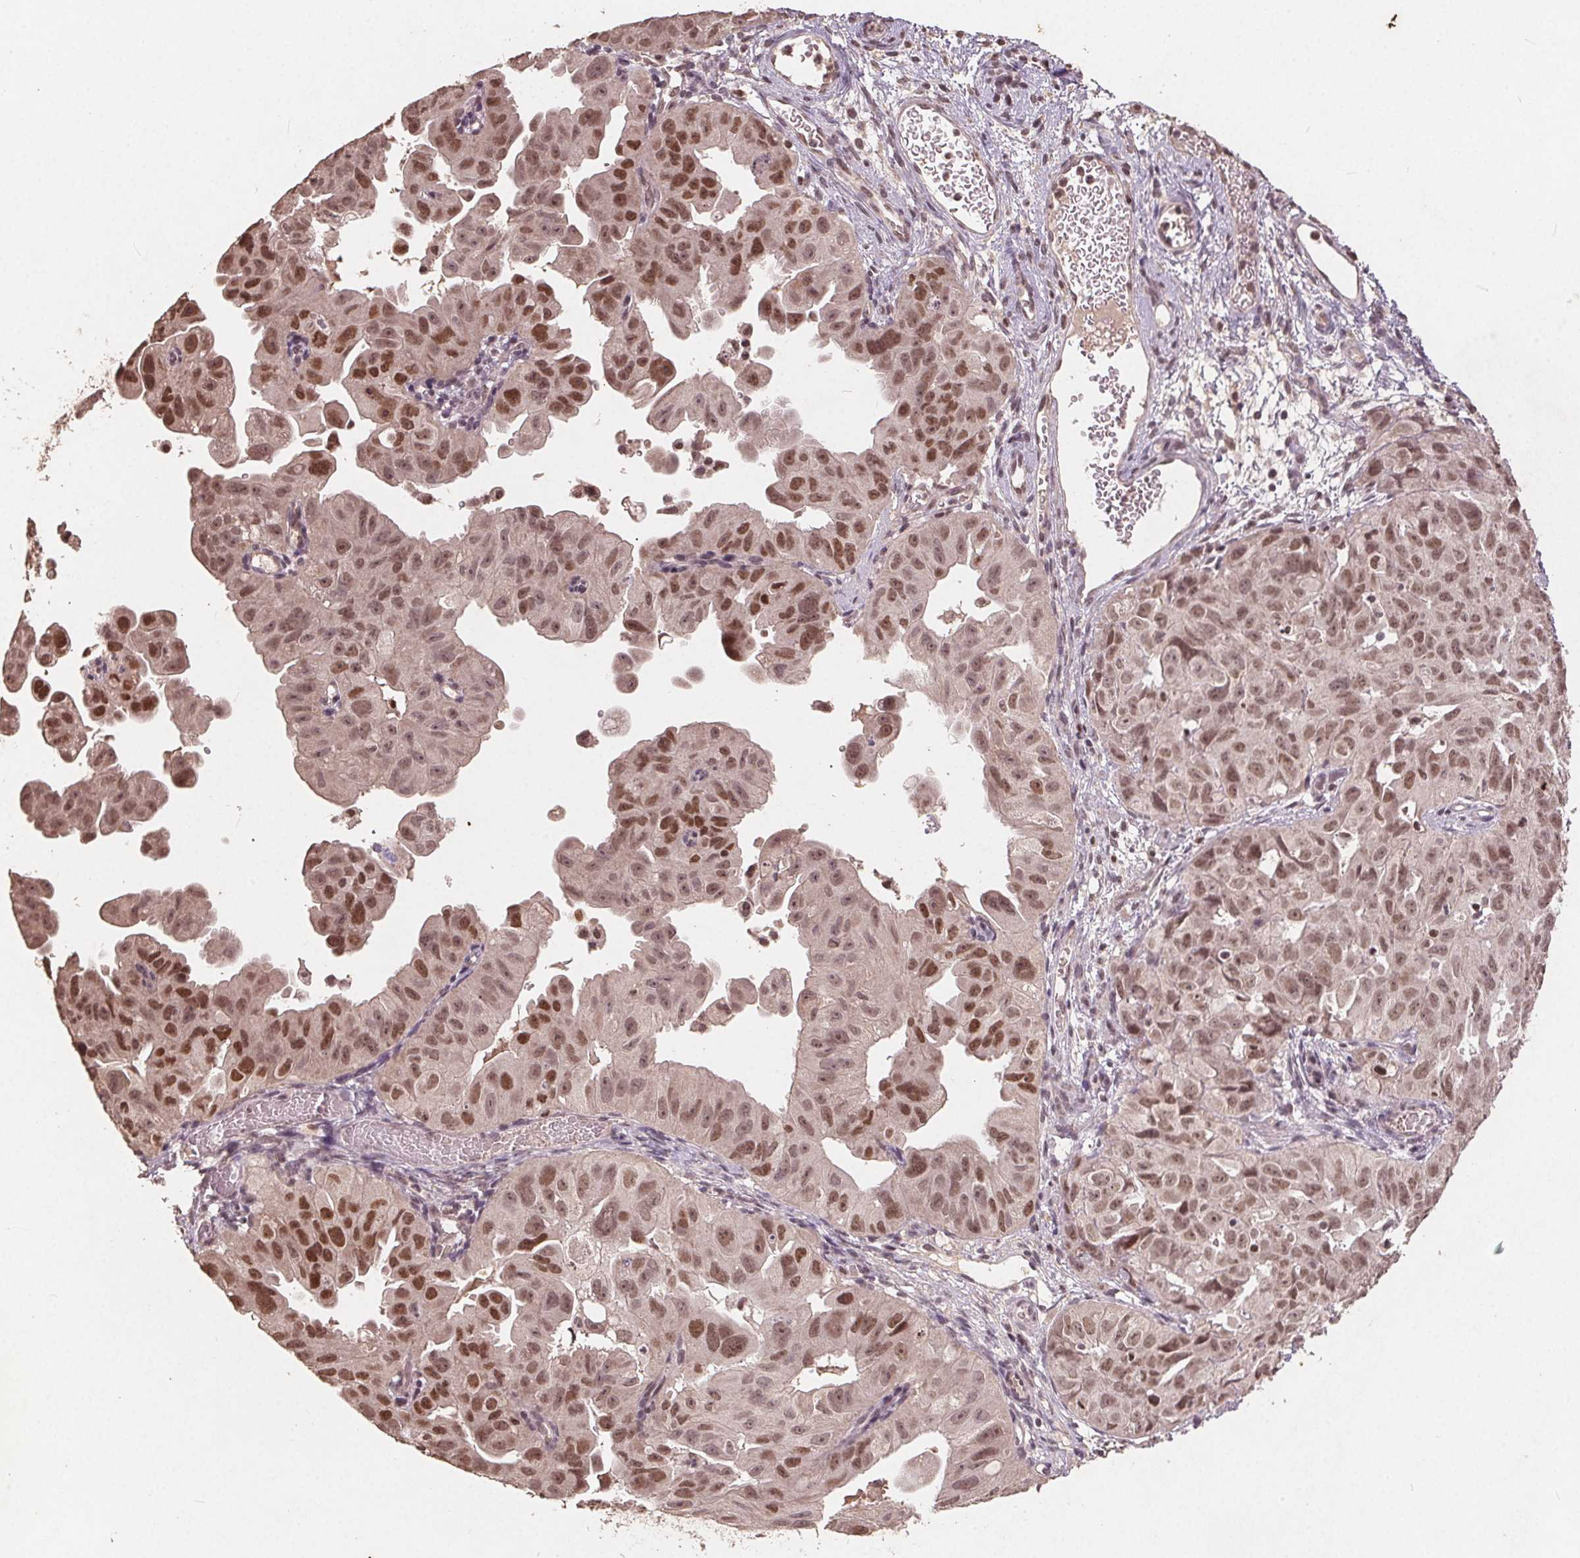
{"staining": {"intensity": "moderate", "quantity": ">75%", "location": "nuclear"}, "tissue": "ovarian cancer", "cell_type": "Tumor cells", "image_type": "cancer", "snomed": [{"axis": "morphology", "description": "Carcinoma, endometroid"}, {"axis": "topography", "description": "Ovary"}], "caption": "Tumor cells display medium levels of moderate nuclear positivity in approximately >75% of cells in endometroid carcinoma (ovarian). The staining was performed using DAB (3,3'-diaminobenzidine), with brown indicating positive protein expression. Nuclei are stained blue with hematoxylin.", "gene": "DNMT3B", "patient": {"sex": "female", "age": 85}}